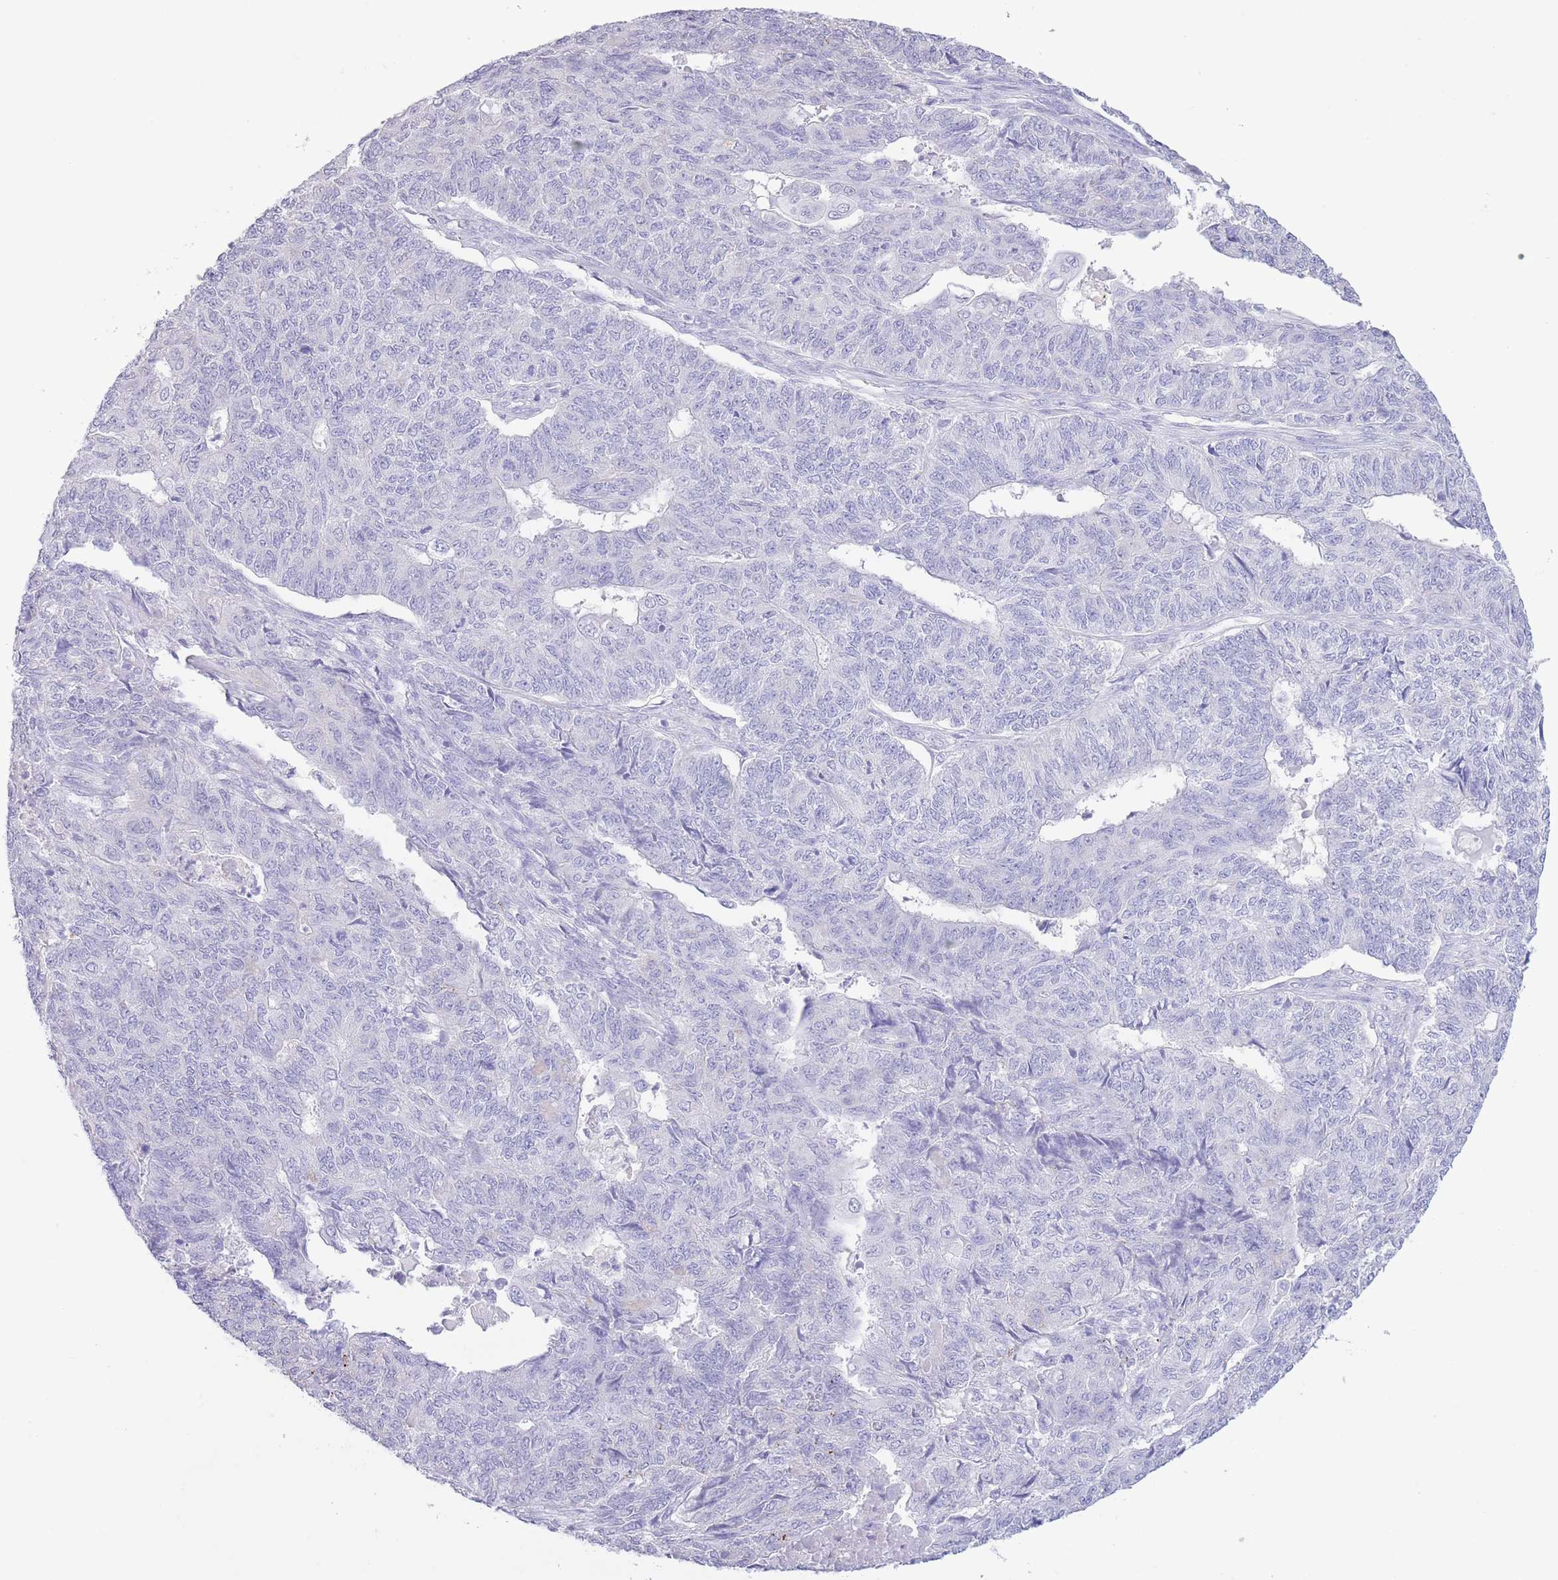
{"staining": {"intensity": "negative", "quantity": "none", "location": "none"}, "tissue": "endometrial cancer", "cell_type": "Tumor cells", "image_type": "cancer", "snomed": [{"axis": "morphology", "description": "Adenocarcinoma, NOS"}, {"axis": "topography", "description": "Endometrium"}], "caption": "Endometrial cancer (adenocarcinoma) was stained to show a protein in brown. There is no significant positivity in tumor cells.", "gene": "PKLR", "patient": {"sex": "female", "age": 32}}